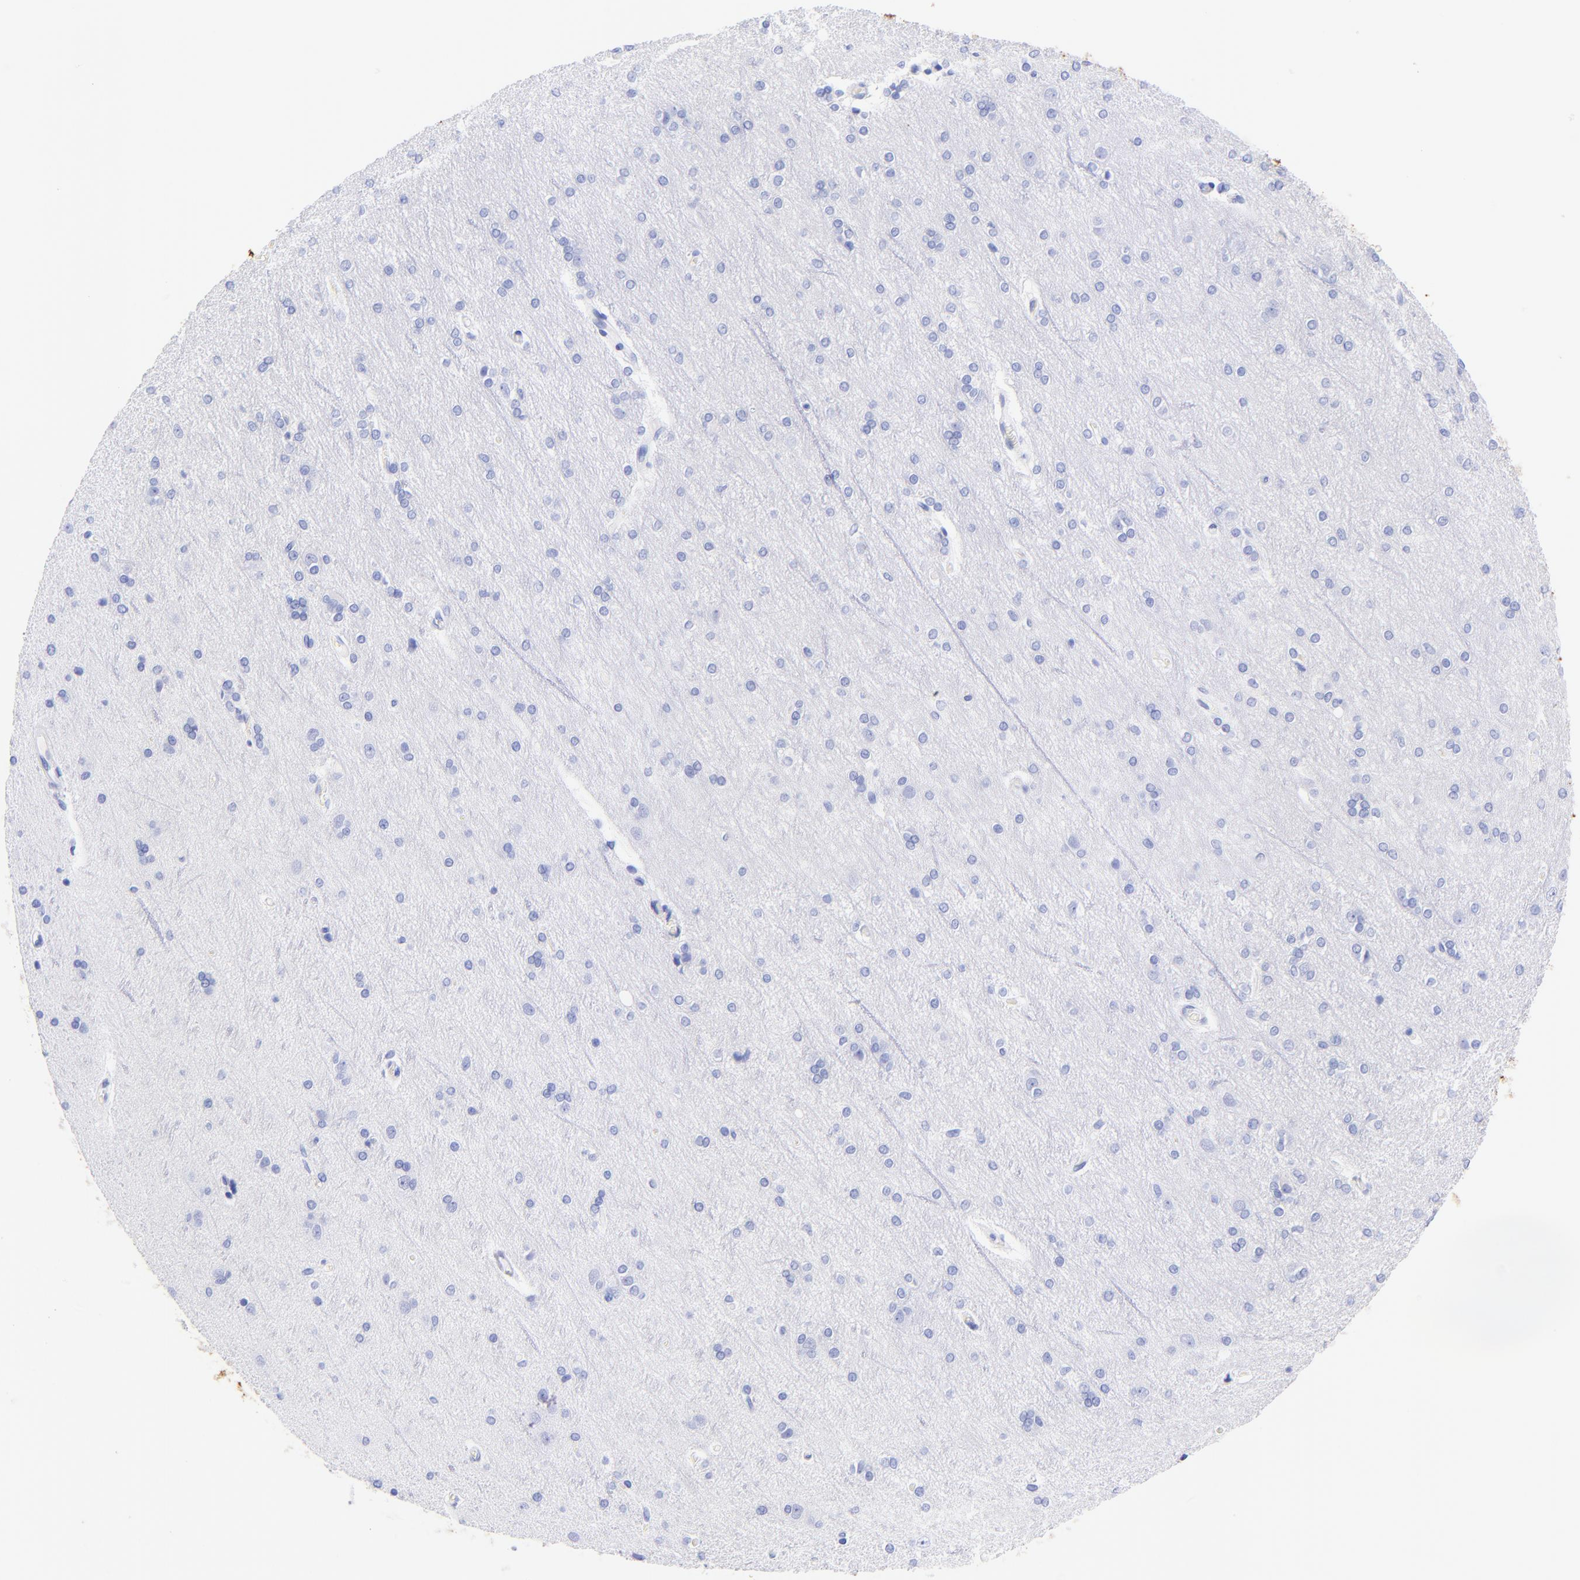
{"staining": {"intensity": "negative", "quantity": "none", "location": "none"}, "tissue": "cerebral cortex", "cell_type": "Endothelial cells", "image_type": "normal", "snomed": [{"axis": "morphology", "description": "Normal tissue, NOS"}, {"axis": "topography", "description": "Cerebral cortex"}], "caption": "Endothelial cells are negative for brown protein staining in benign cerebral cortex. (DAB IHC visualized using brightfield microscopy, high magnification).", "gene": "KRT19", "patient": {"sex": "female", "age": 54}}